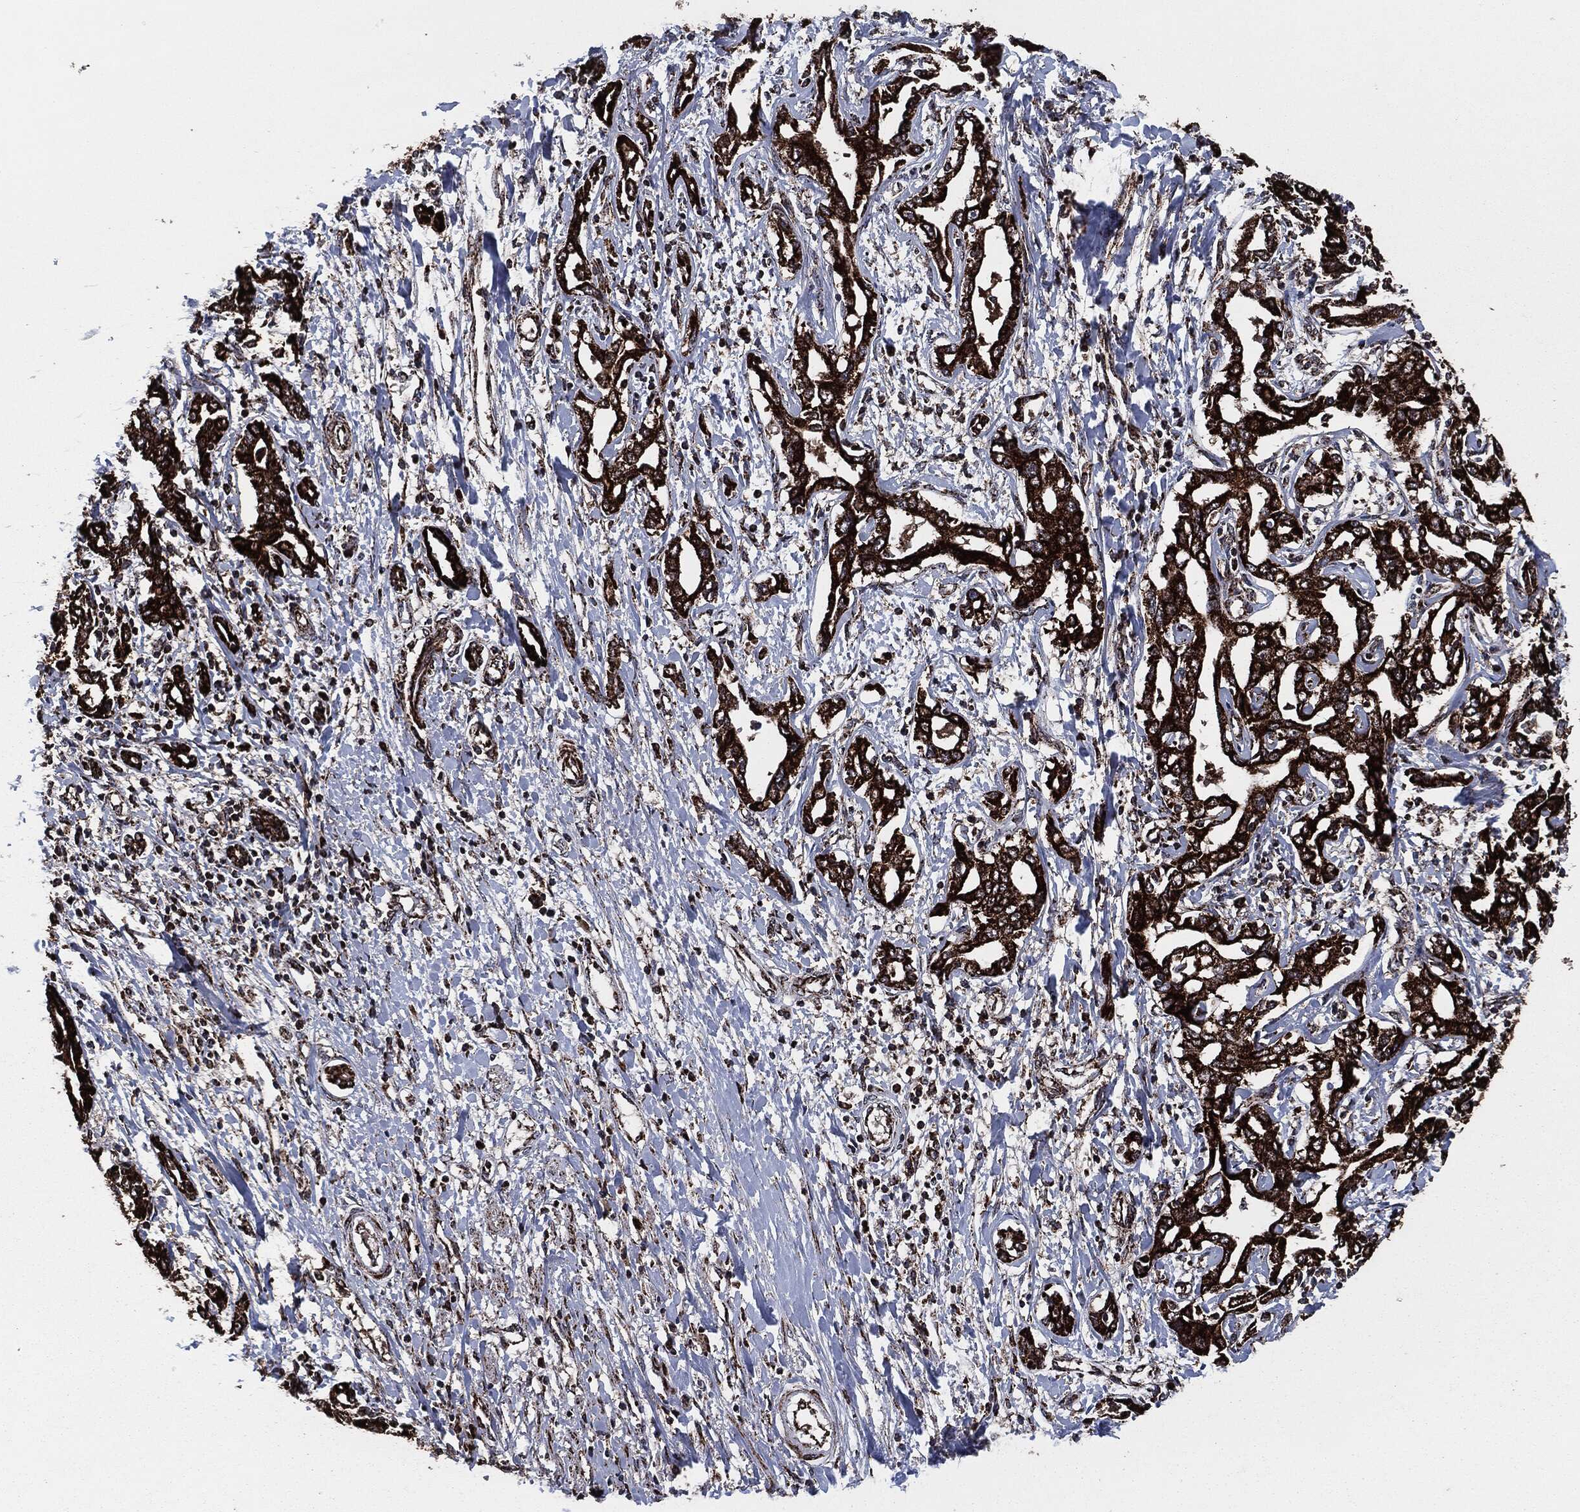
{"staining": {"intensity": "strong", "quantity": ">75%", "location": "cytoplasmic/membranous"}, "tissue": "liver cancer", "cell_type": "Tumor cells", "image_type": "cancer", "snomed": [{"axis": "morphology", "description": "Cholangiocarcinoma"}, {"axis": "topography", "description": "Liver"}], "caption": "Brown immunohistochemical staining in liver cancer (cholangiocarcinoma) demonstrates strong cytoplasmic/membranous expression in about >75% of tumor cells. (brown staining indicates protein expression, while blue staining denotes nuclei).", "gene": "FH", "patient": {"sex": "male", "age": 59}}